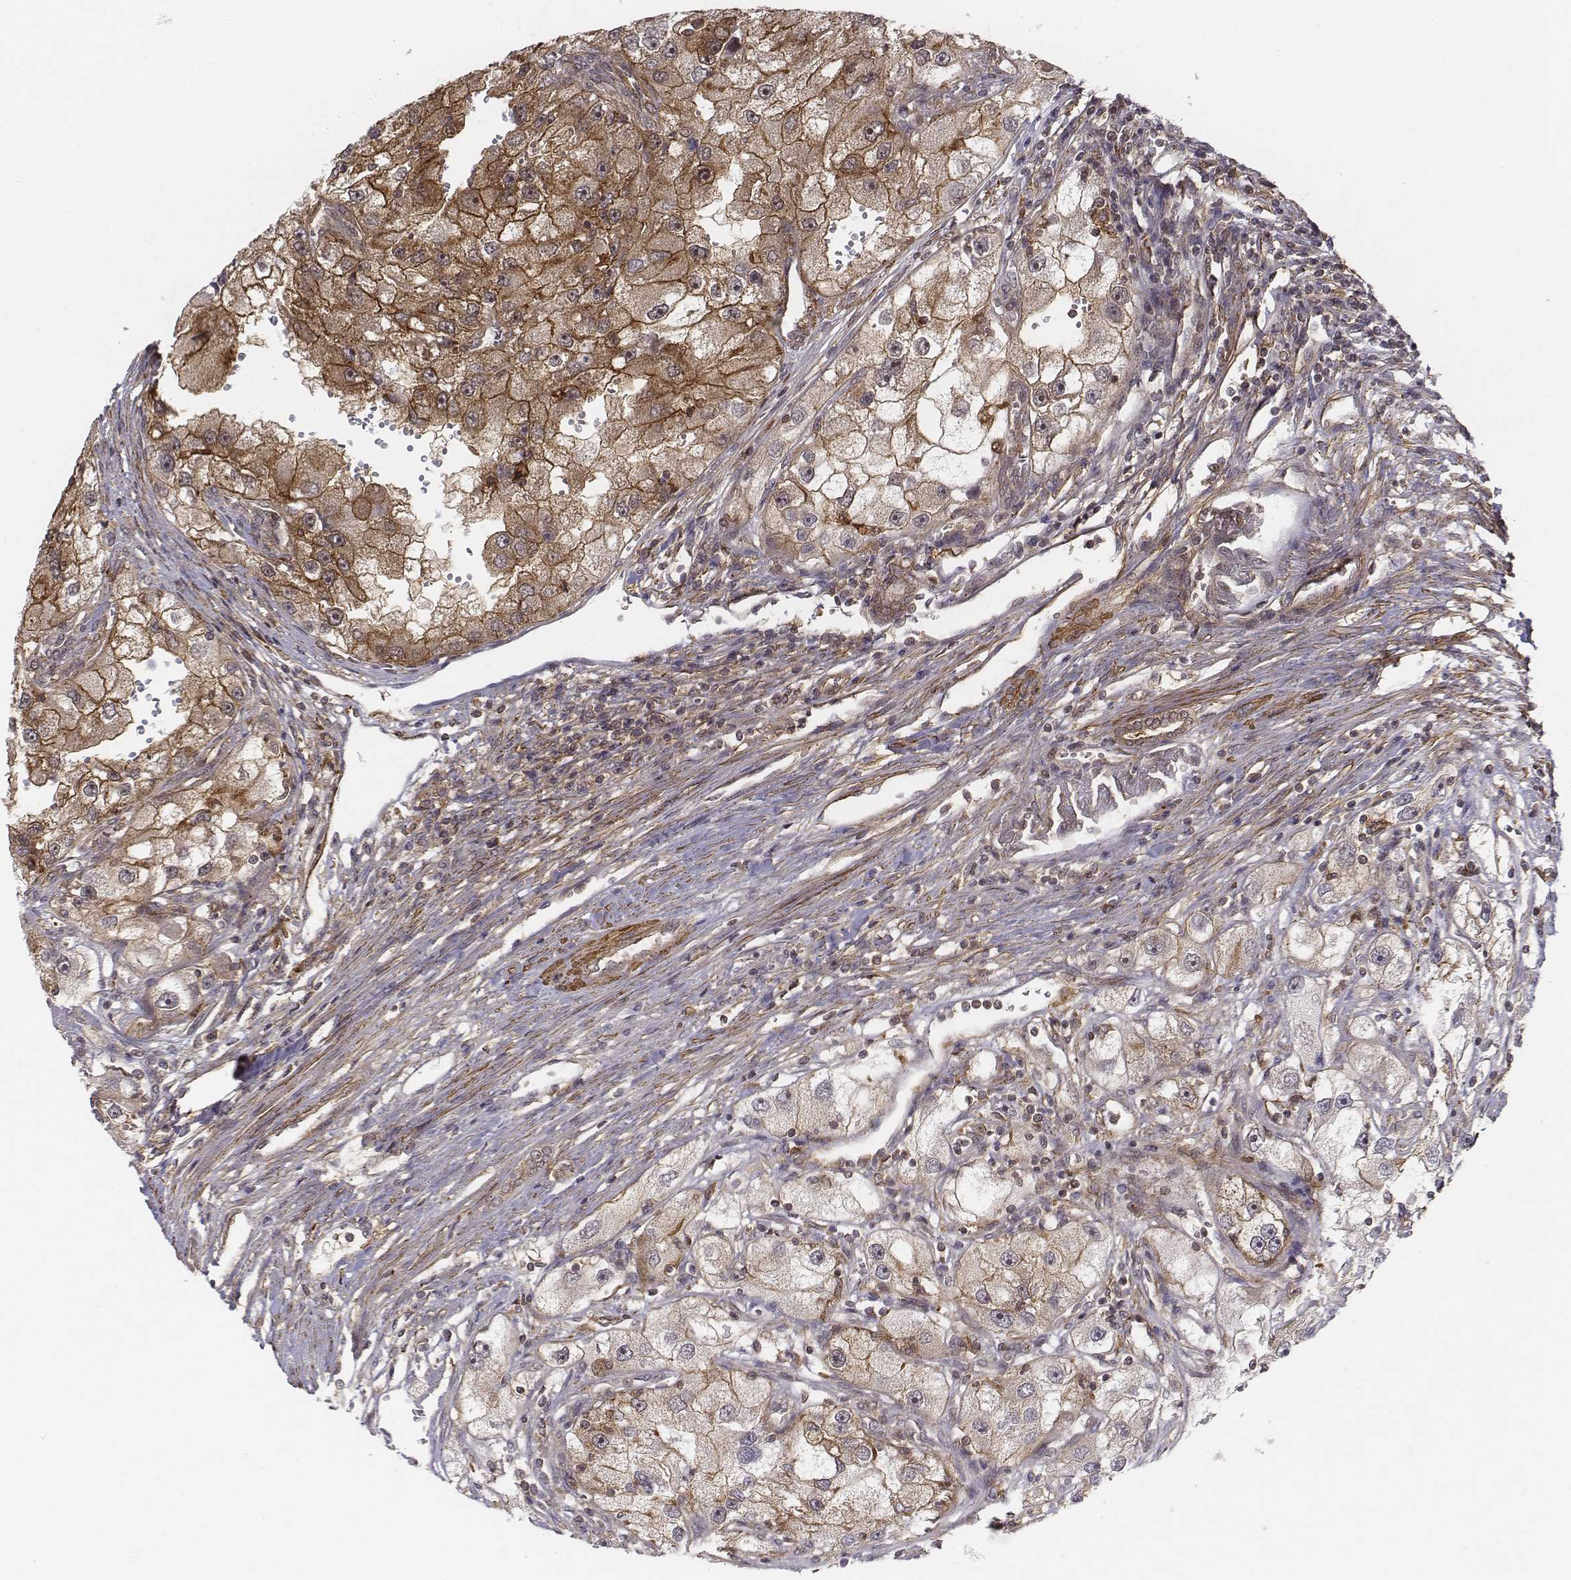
{"staining": {"intensity": "moderate", "quantity": ">75%", "location": "cytoplasmic/membranous"}, "tissue": "renal cancer", "cell_type": "Tumor cells", "image_type": "cancer", "snomed": [{"axis": "morphology", "description": "Adenocarcinoma, NOS"}, {"axis": "topography", "description": "Kidney"}], "caption": "Human renal adenocarcinoma stained with a protein marker demonstrates moderate staining in tumor cells.", "gene": "ZFYVE19", "patient": {"sex": "male", "age": 63}}